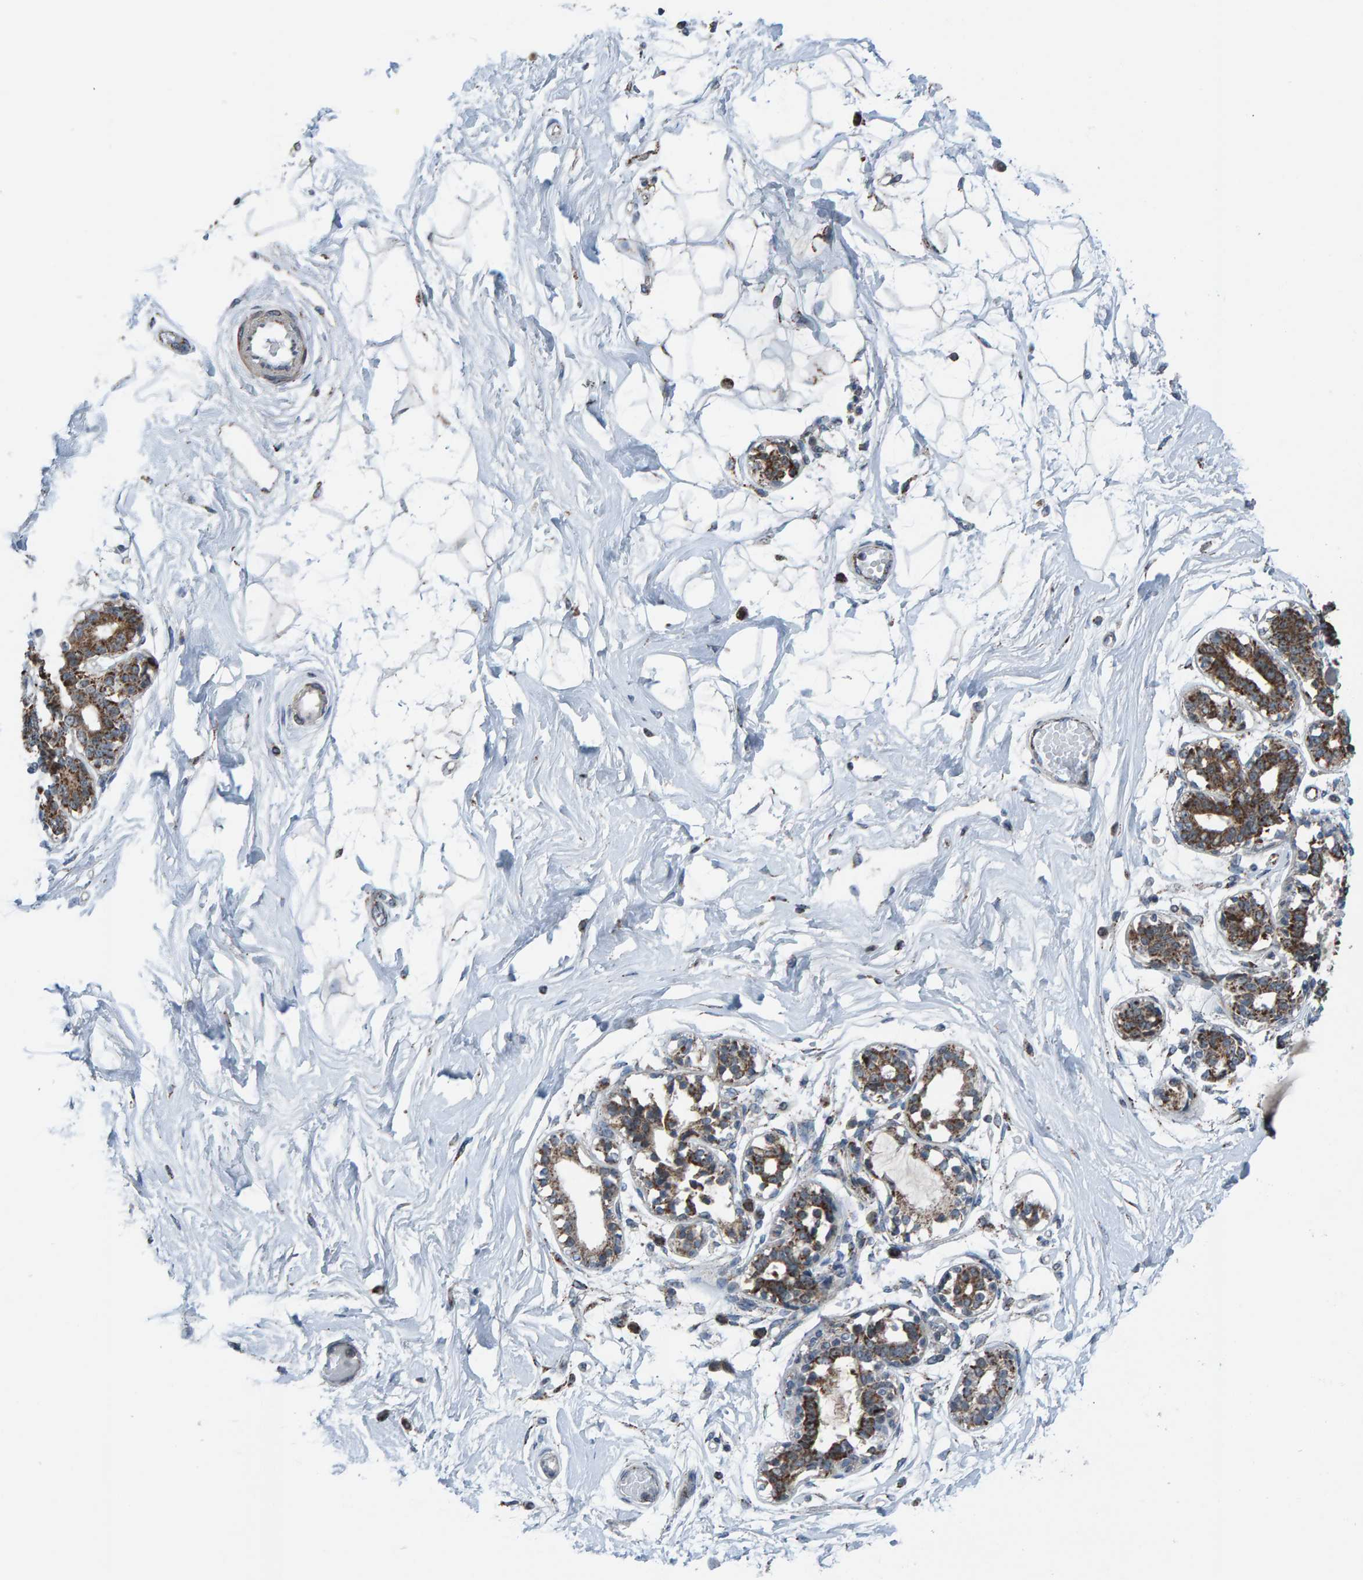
{"staining": {"intensity": "negative", "quantity": "none", "location": "none"}, "tissue": "breast", "cell_type": "Adipocytes", "image_type": "normal", "snomed": [{"axis": "morphology", "description": "Normal tissue, NOS"}, {"axis": "topography", "description": "Breast"}], "caption": "High magnification brightfield microscopy of benign breast stained with DAB (brown) and counterstained with hematoxylin (blue): adipocytes show no significant positivity.", "gene": "ZNF48", "patient": {"sex": "female", "age": 45}}